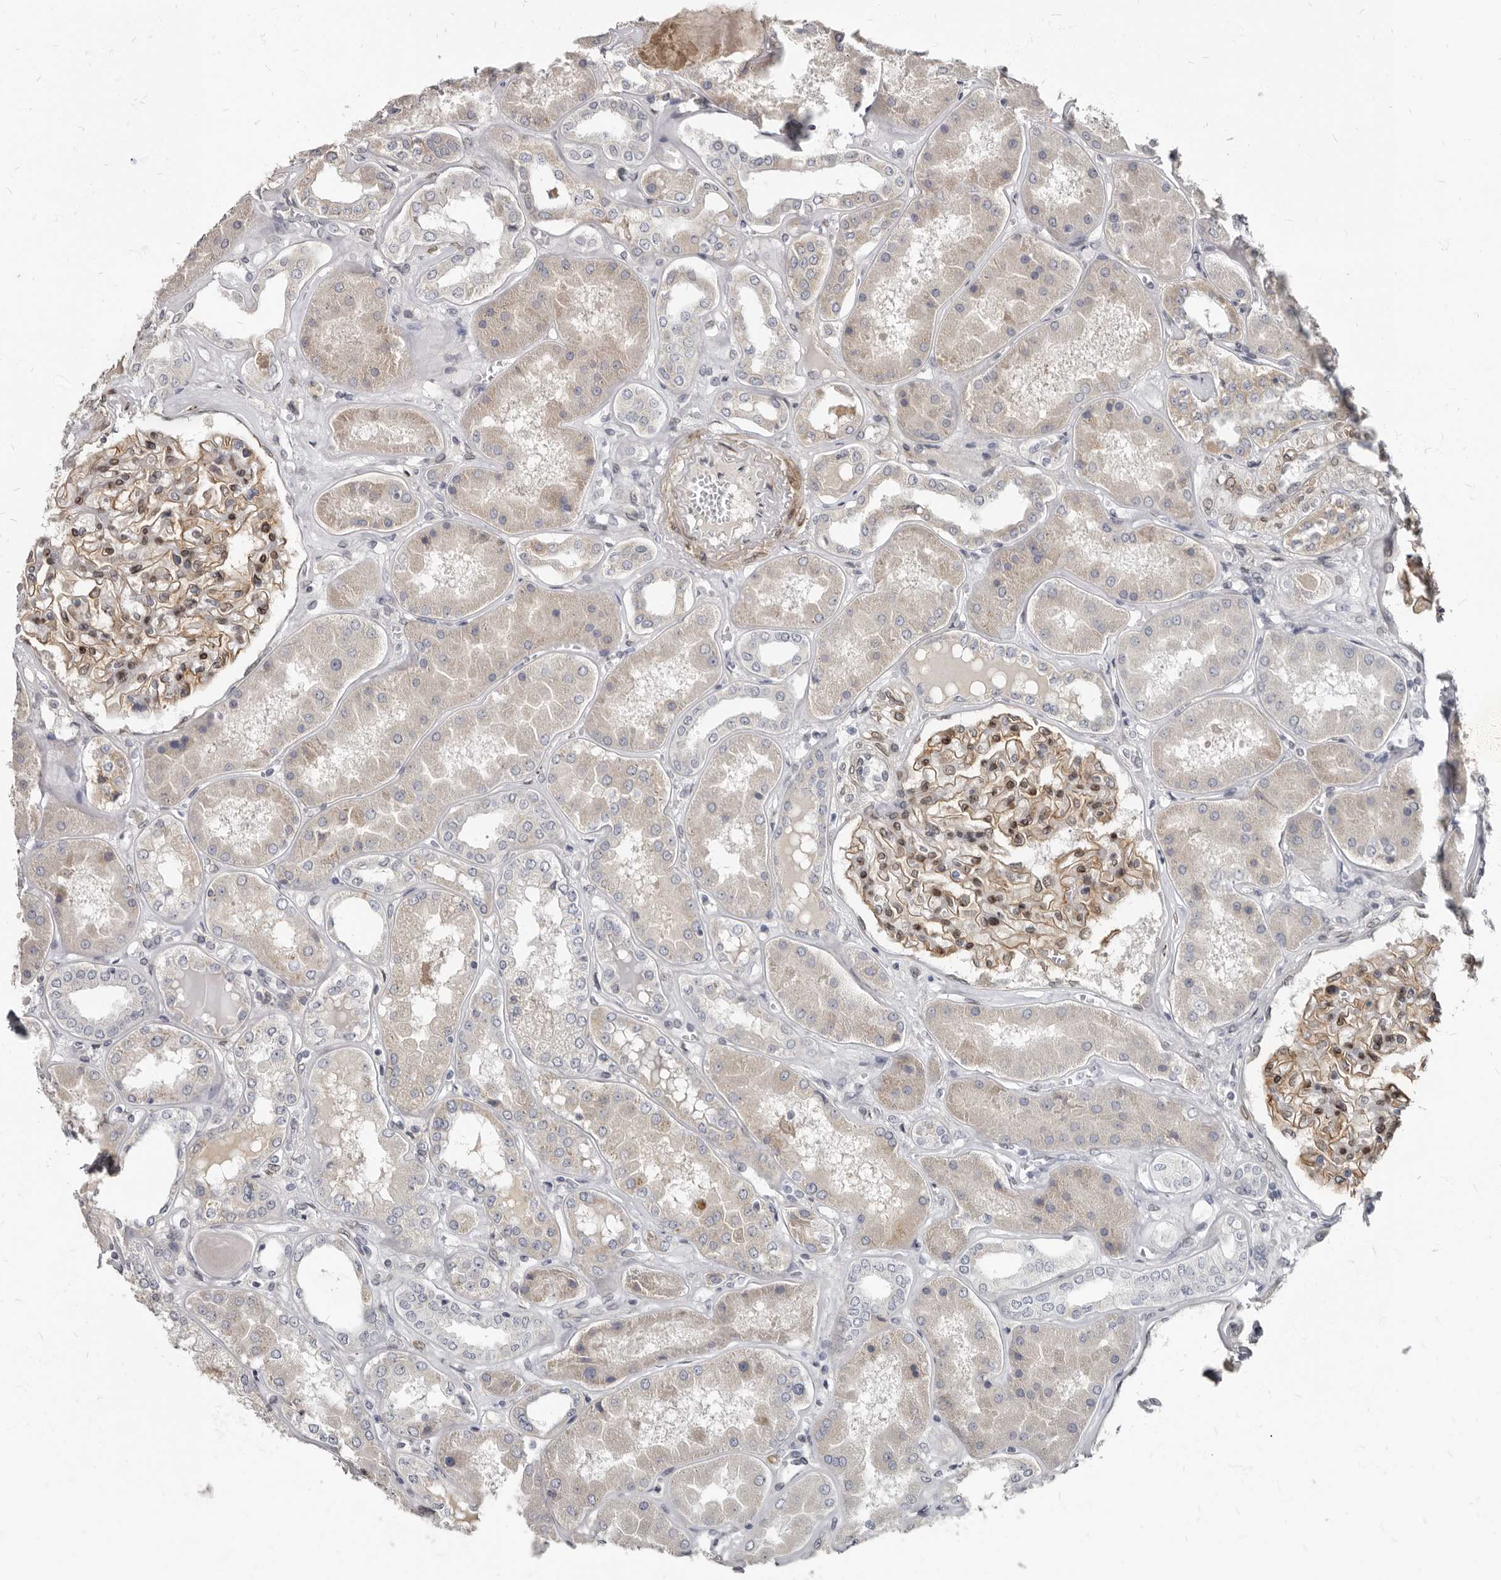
{"staining": {"intensity": "moderate", "quantity": ">75%", "location": "cytoplasmic/membranous,nuclear"}, "tissue": "kidney", "cell_type": "Cells in glomeruli", "image_type": "normal", "snomed": [{"axis": "morphology", "description": "Normal tissue, NOS"}, {"axis": "topography", "description": "Kidney"}], "caption": "Moderate cytoplasmic/membranous,nuclear protein staining is seen in about >75% of cells in glomeruli in kidney.", "gene": "MRGPRF", "patient": {"sex": "female", "age": 56}}